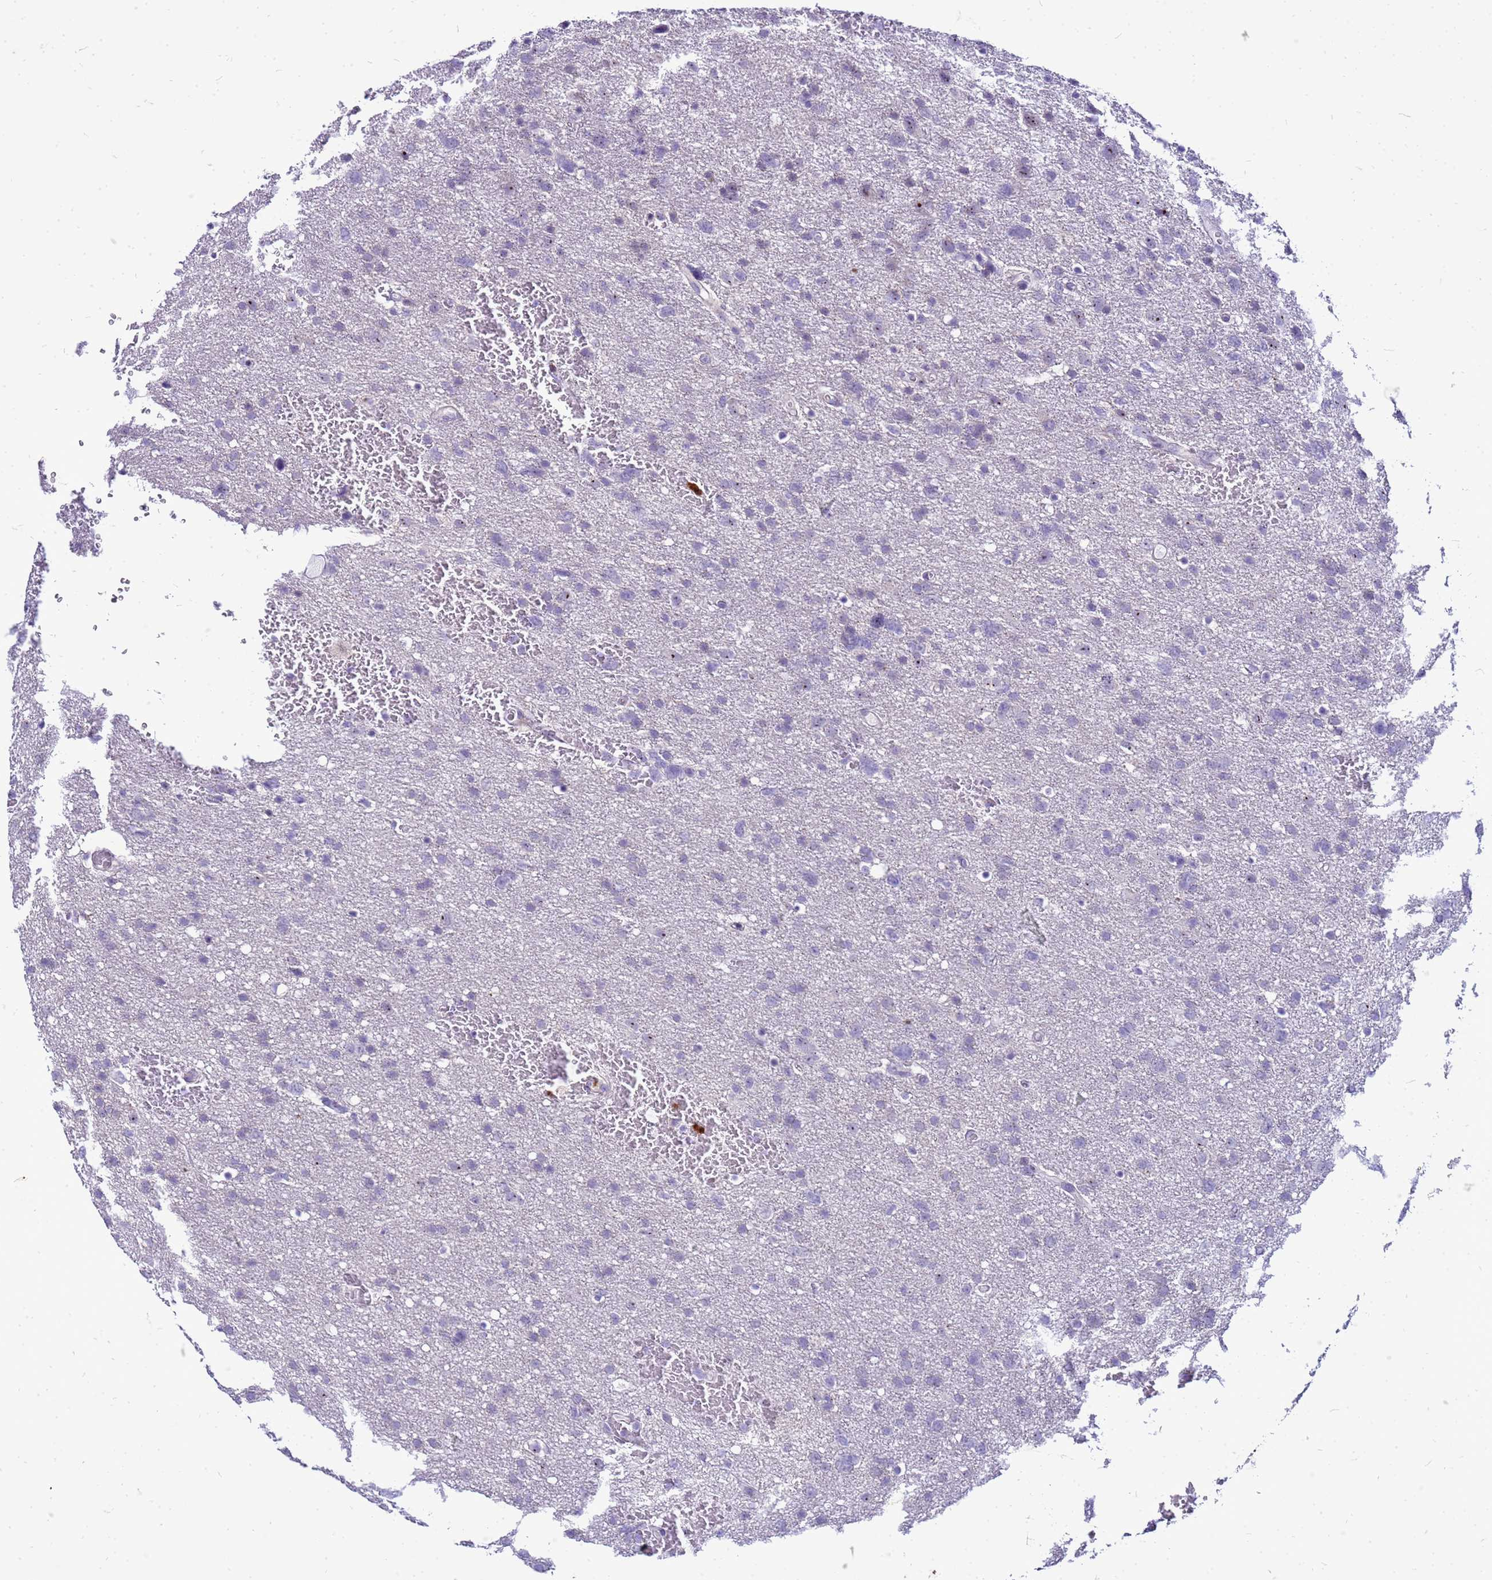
{"staining": {"intensity": "negative", "quantity": "none", "location": "none"}, "tissue": "glioma", "cell_type": "Tumor cells", "image_type": "cancer", "snomed": [{"axis": "morphology", "description": "Glioma, malignant, High grade"}, {"axis": "topography", "description": "Brain"}], "caption": "Immunohistochemical staining of human glioma reveals no significant expression in tumor cells. (DAB immunohistochemistry, high magnification).", "gene": "VPS4B", "patient": {"sex": "male", "age": 61}}